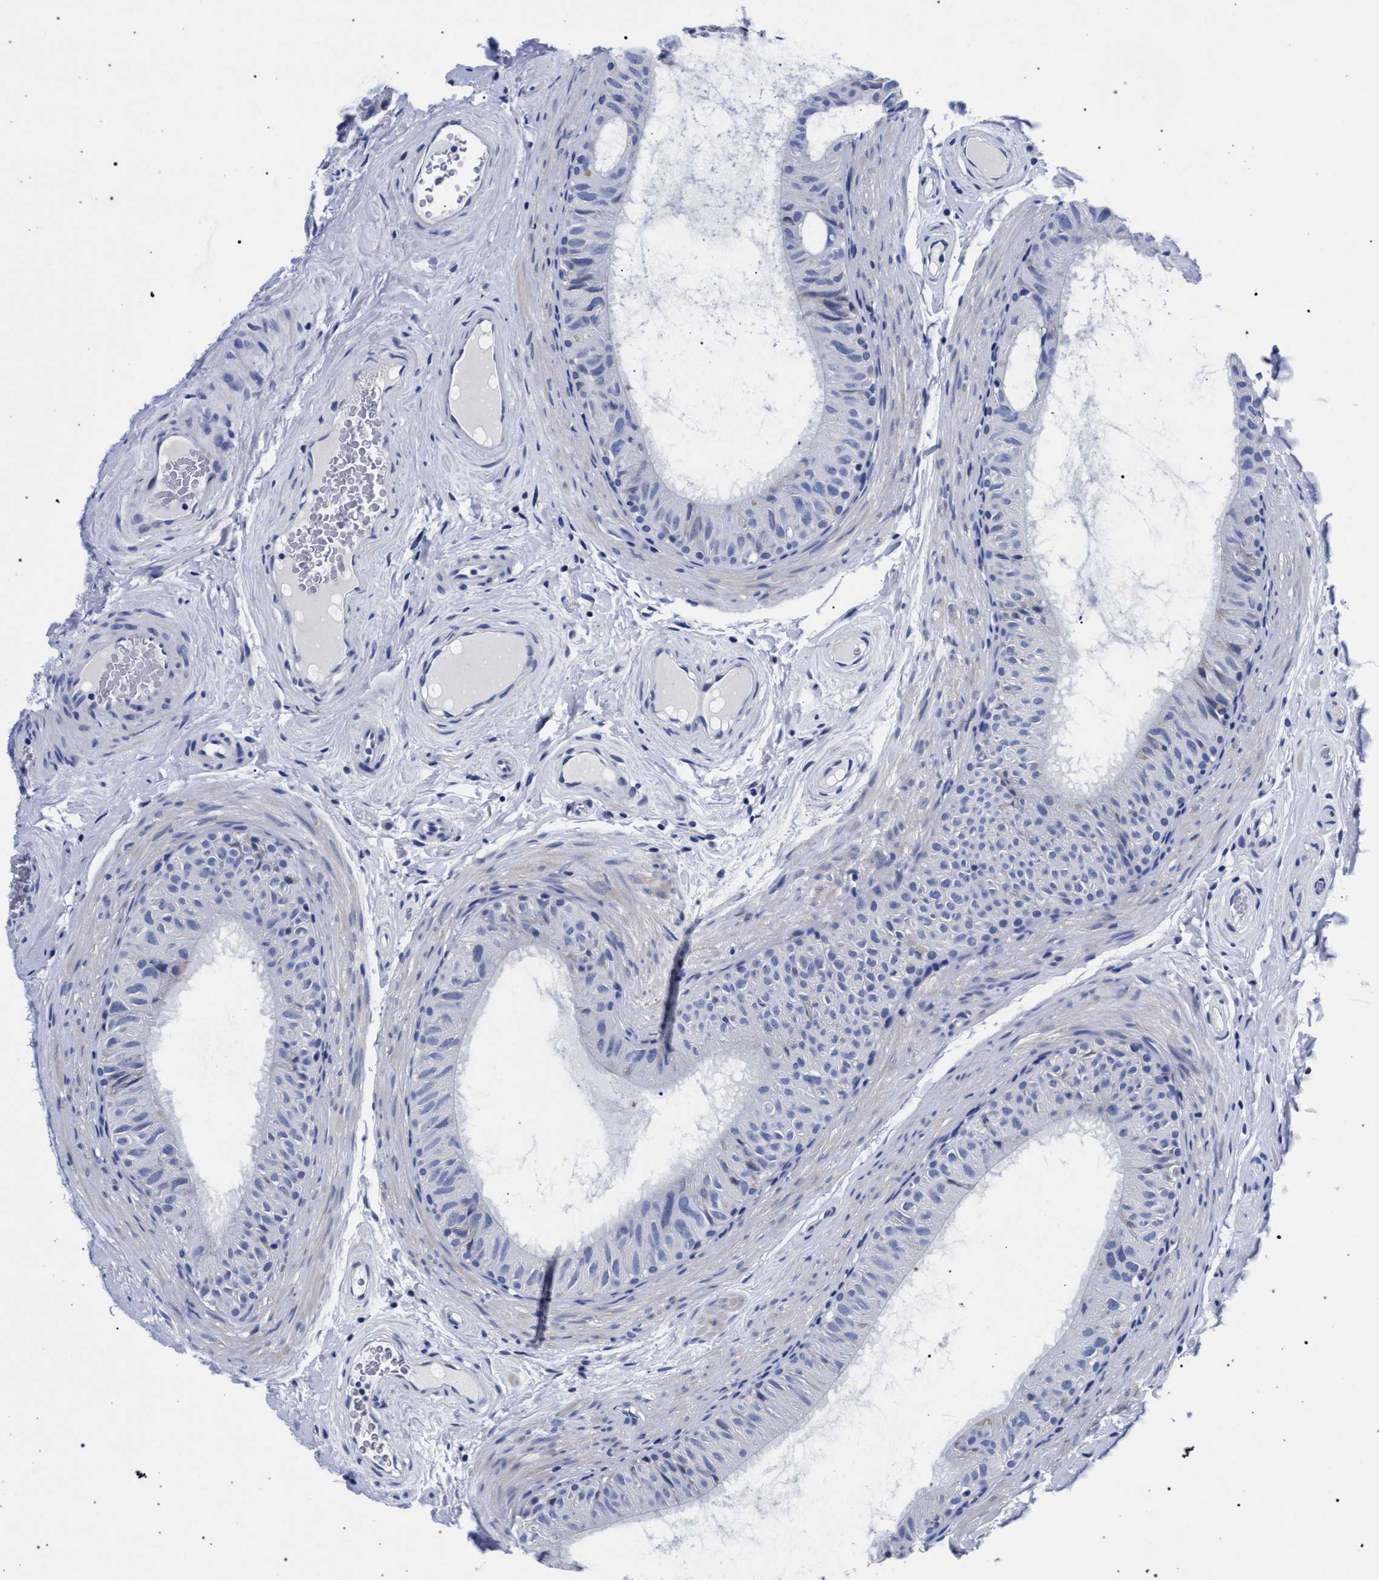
{"staining": {"intensity": "negative", "quantity": "none", "location": "none"}, "tissue": "epididymis", "cell_type": "Glandular cells", "image_type": "normal", "snomed": [{"axis": "morphology", "description": "Normal tissue, NOS"}, {"axis": "topography", "description": "Epididymis"}], "caption": "Immunohistochemistry (IHC) micrograph of normal human epididymis stained for a protein (brown), which shows no staining in glandular cells.", "gene": "AKAP4", "patient": {"sex": "male", "age": 34}}